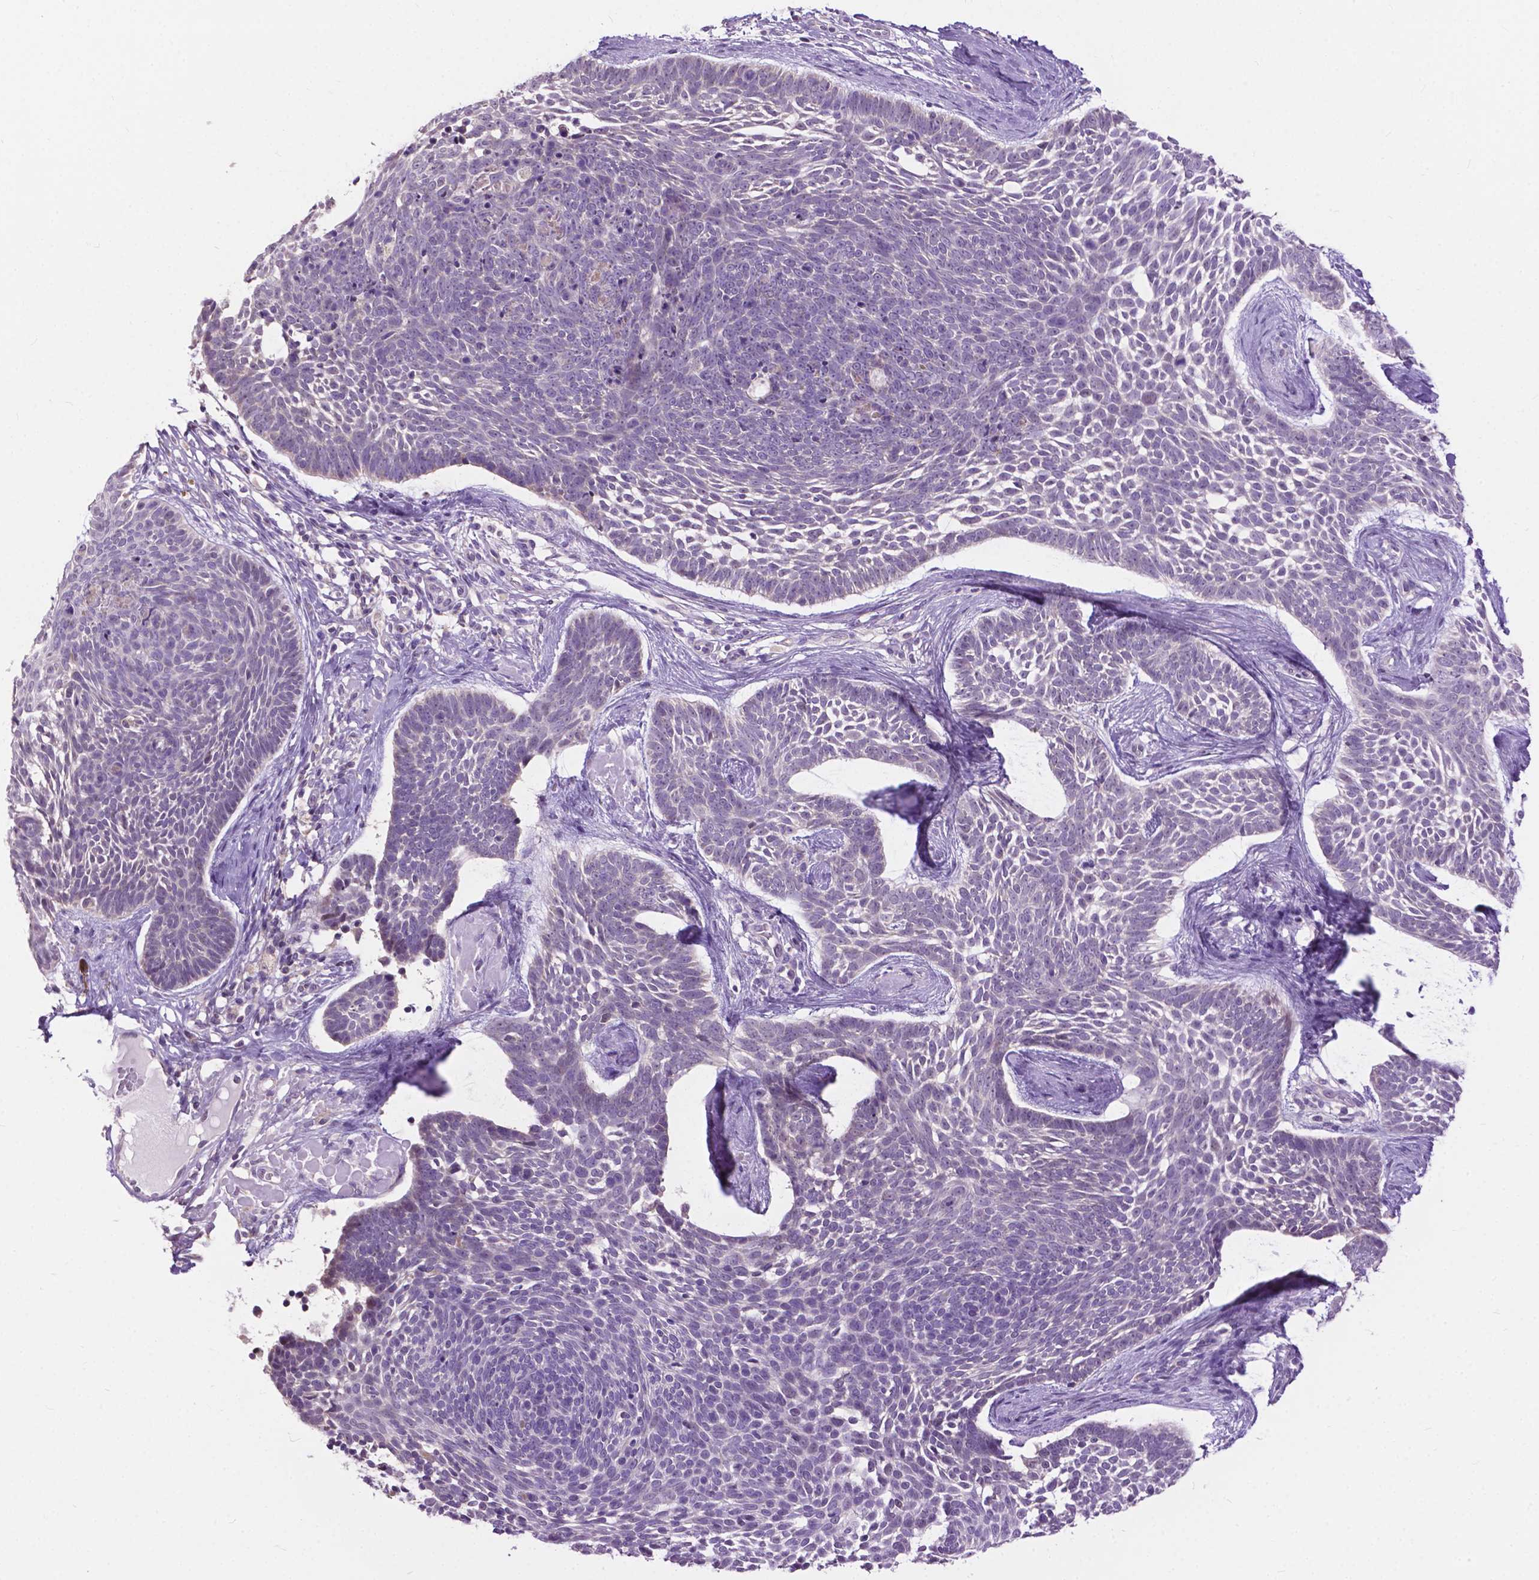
{"staining": {"intensity": "negative", "quantity": "none", "location": "none"}, "tissue": "skin cancer", "cell_type": "Tumor cells", "image_type": "cancer", "snomed": [{"axis": "morphology", "description": "Basal cell carcinoma"}, {"axis": "topography", "description": "Skin"}], "caption": "High power microscopy image of an immunohistochemistry histopathology image of skin cancer, revealing no significant expression in tumor cells. Nuclei are stained in blue.", "gene": "TTC9B", "patient": {"sex": "male", "age": 85}}